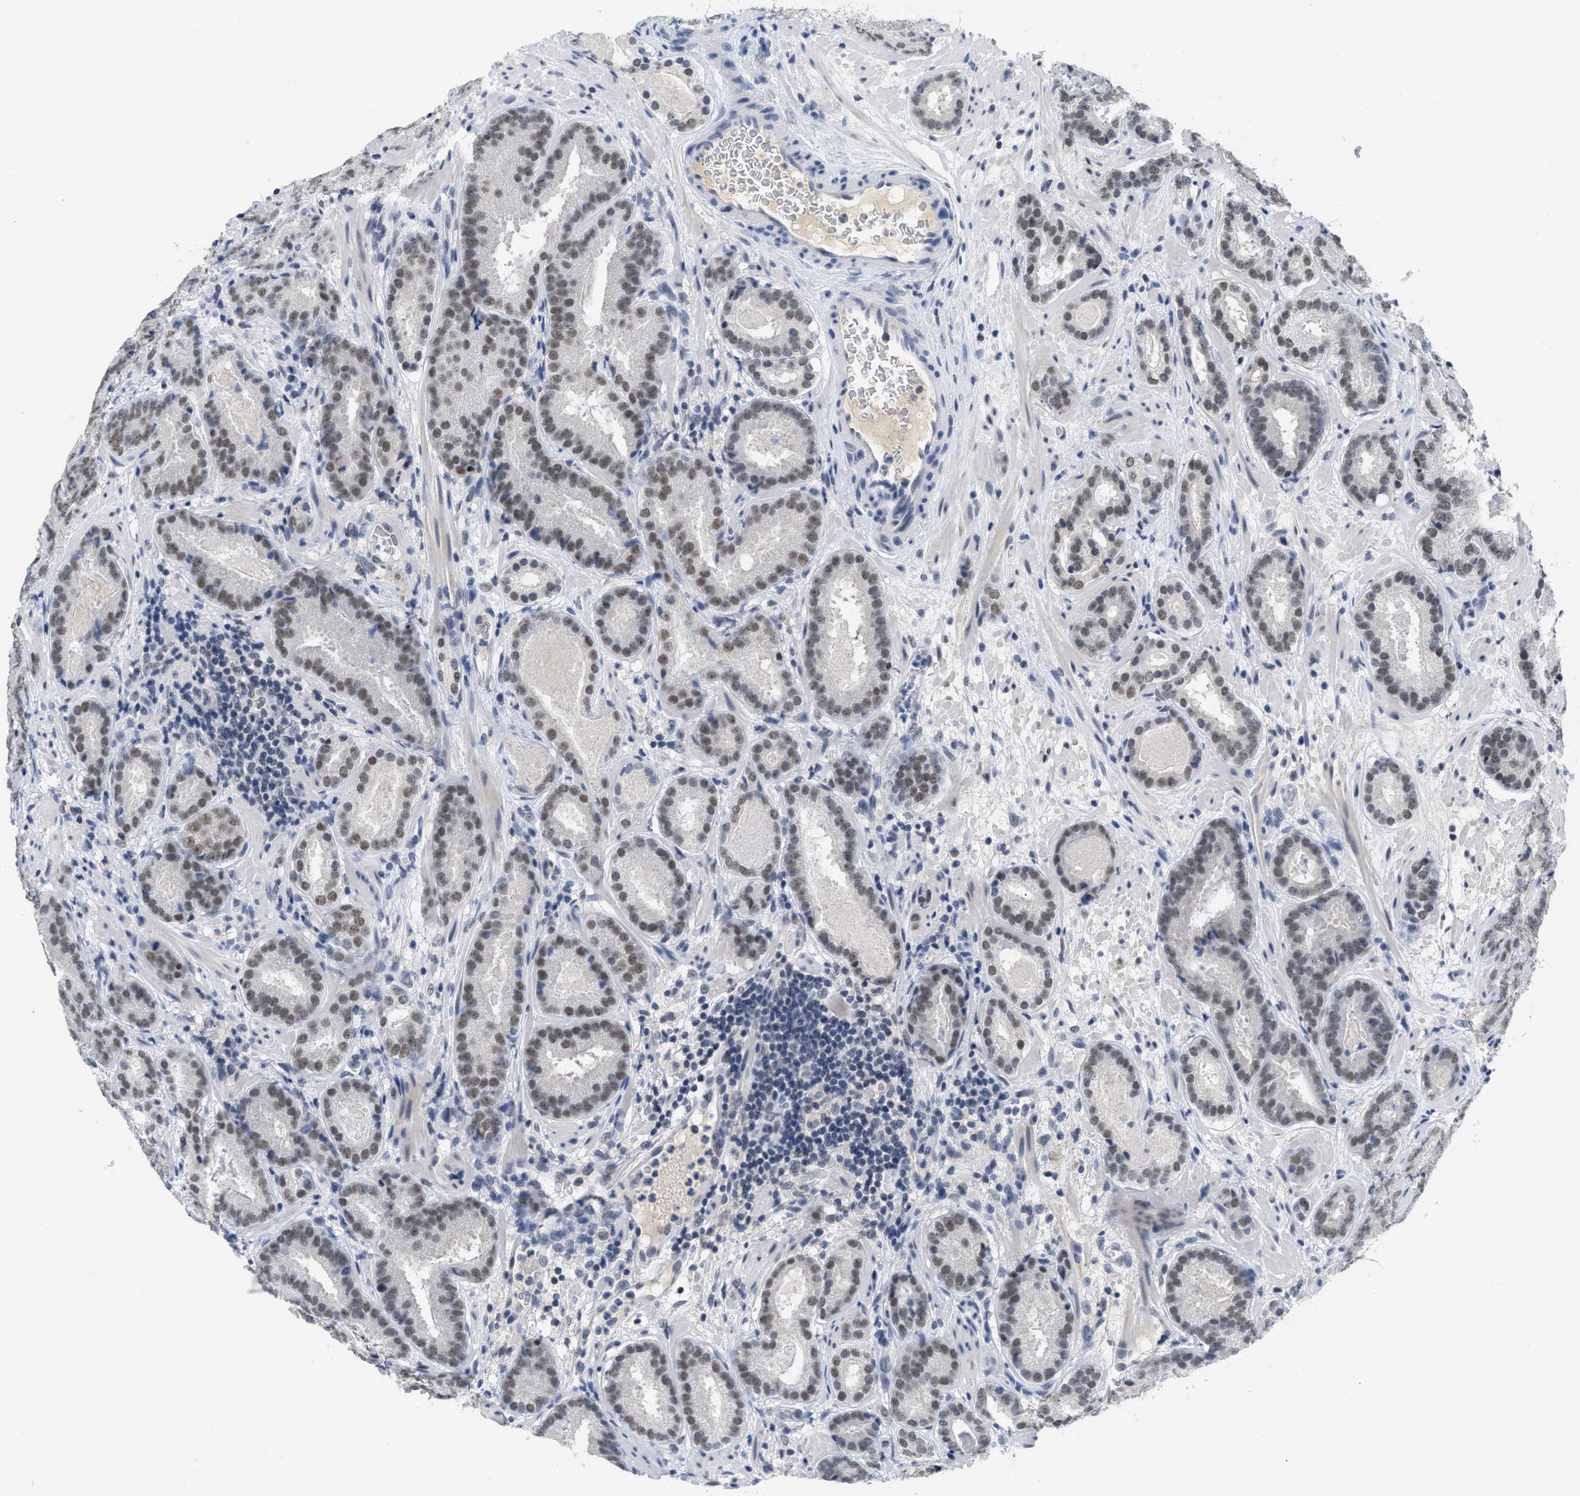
{"staining": {"intensity": "moderate", "quantity": ">75%", "location": "nuclear"}, "tissue": "prostate cancer", "cell_type": "Tumor cells", "image_type": "cancer", "snomed": [{"axis": "morphology", "description": "Adenocarcinoma, Low grade"}, {"axis": "topography", "description": "Prostate"}], "caption": "Immunohistochemistry (IHC) of low-grade adenocarcinoma (prostate) exhibits medium levels of moderate nuclear expression in about >75% of tumor cells.", "gene": "GGNBP2", "patient": {"sex": "male", "age": 69}}